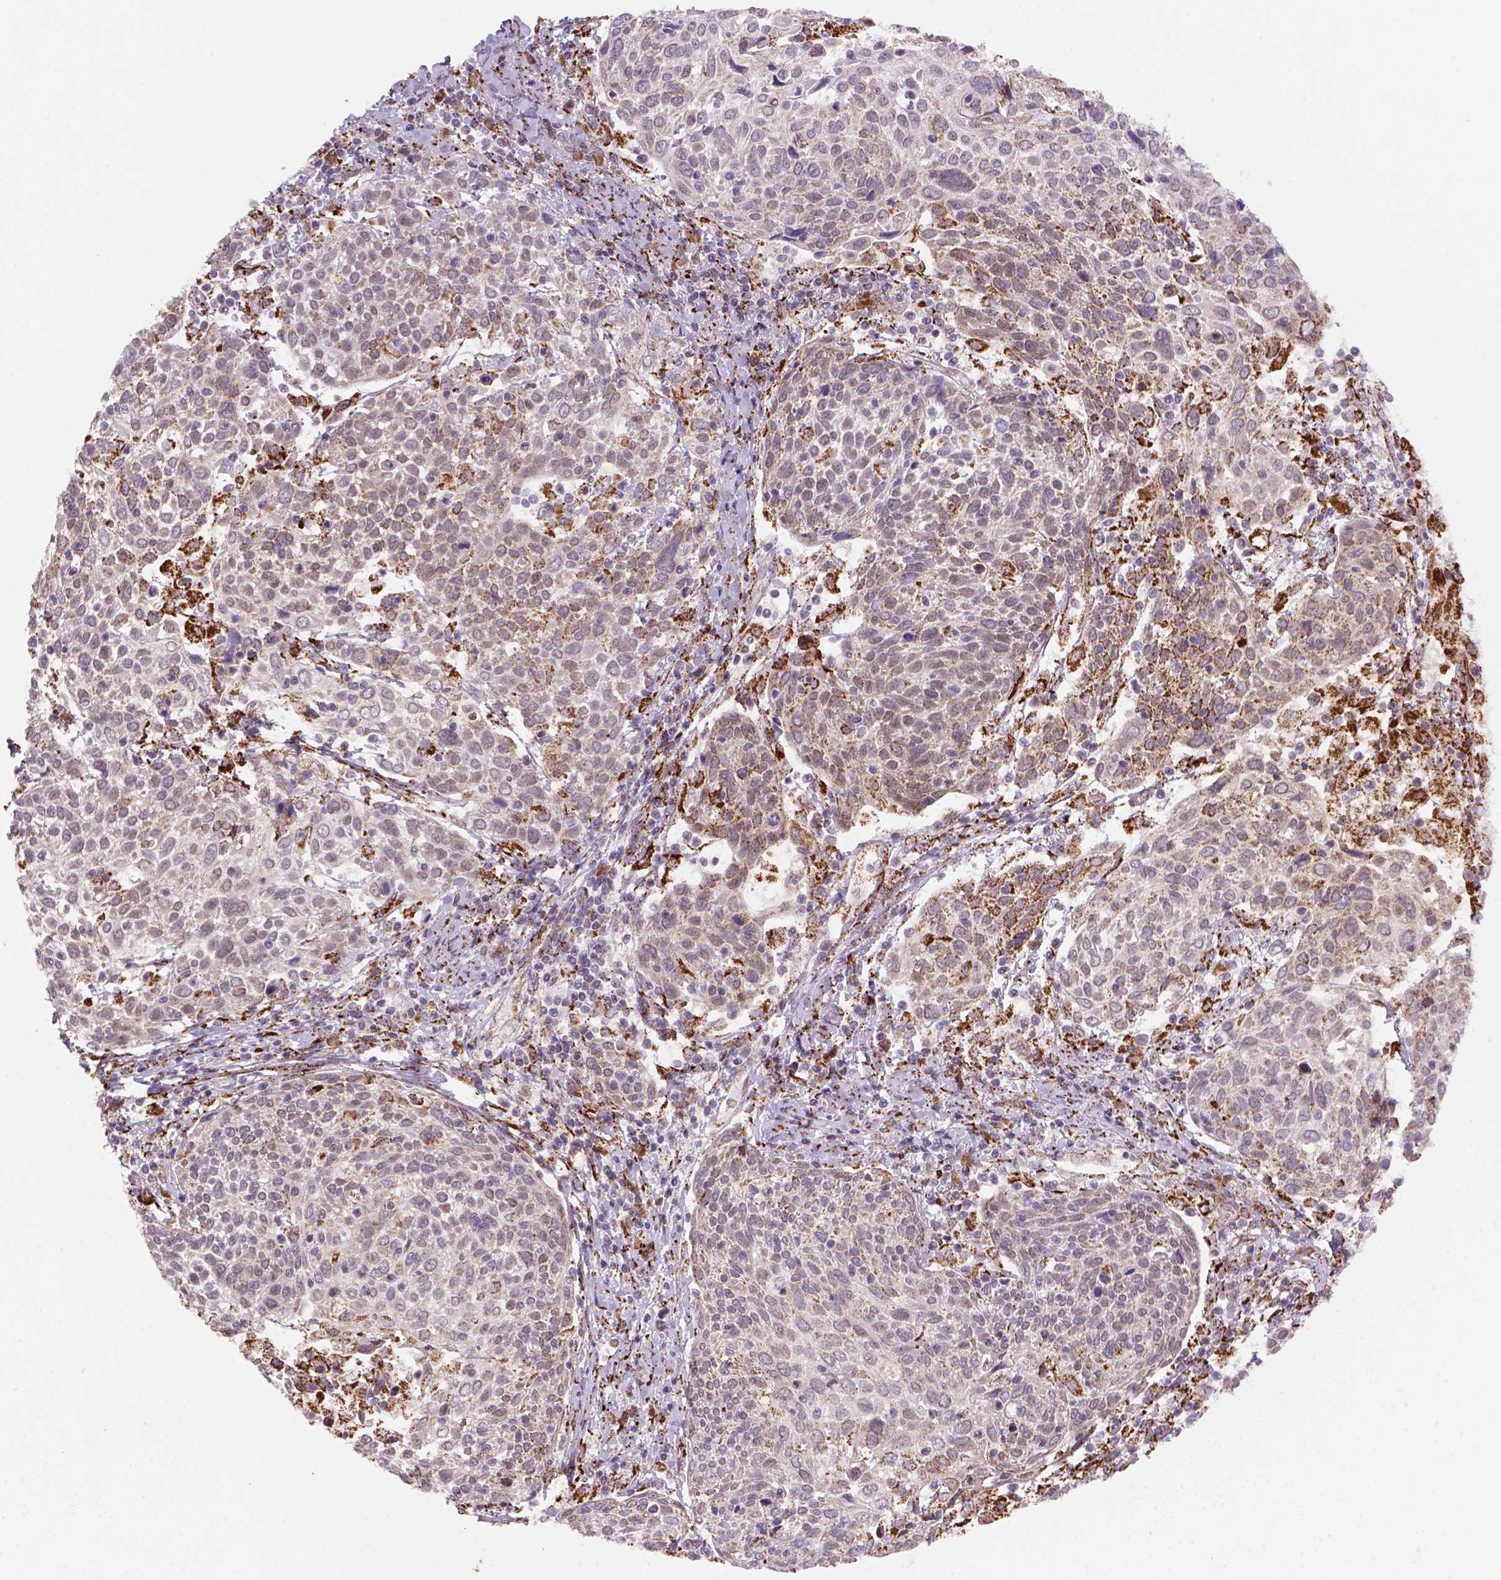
{"staining": {"intensity": "negative", "quantity": "none", "location": "none"}, "tissue": "cervical cancer", "cell_type": "Tumor cells", "image_type": "cancer", "snomed": [{"axis": "morphology", "description": "Squamous cell carcinoma, NOS"}, {"axis": "topography", "description": "Cervix"}], "caption": "DAB immunohistochemical staining of human cervical cancer (squamous cell carcinoma) demonstrates no significant expression in tumor cells. Nuclei are stained in blue.", "gene": "FZD7", "patient": {"sex": "female", "age": 61}}